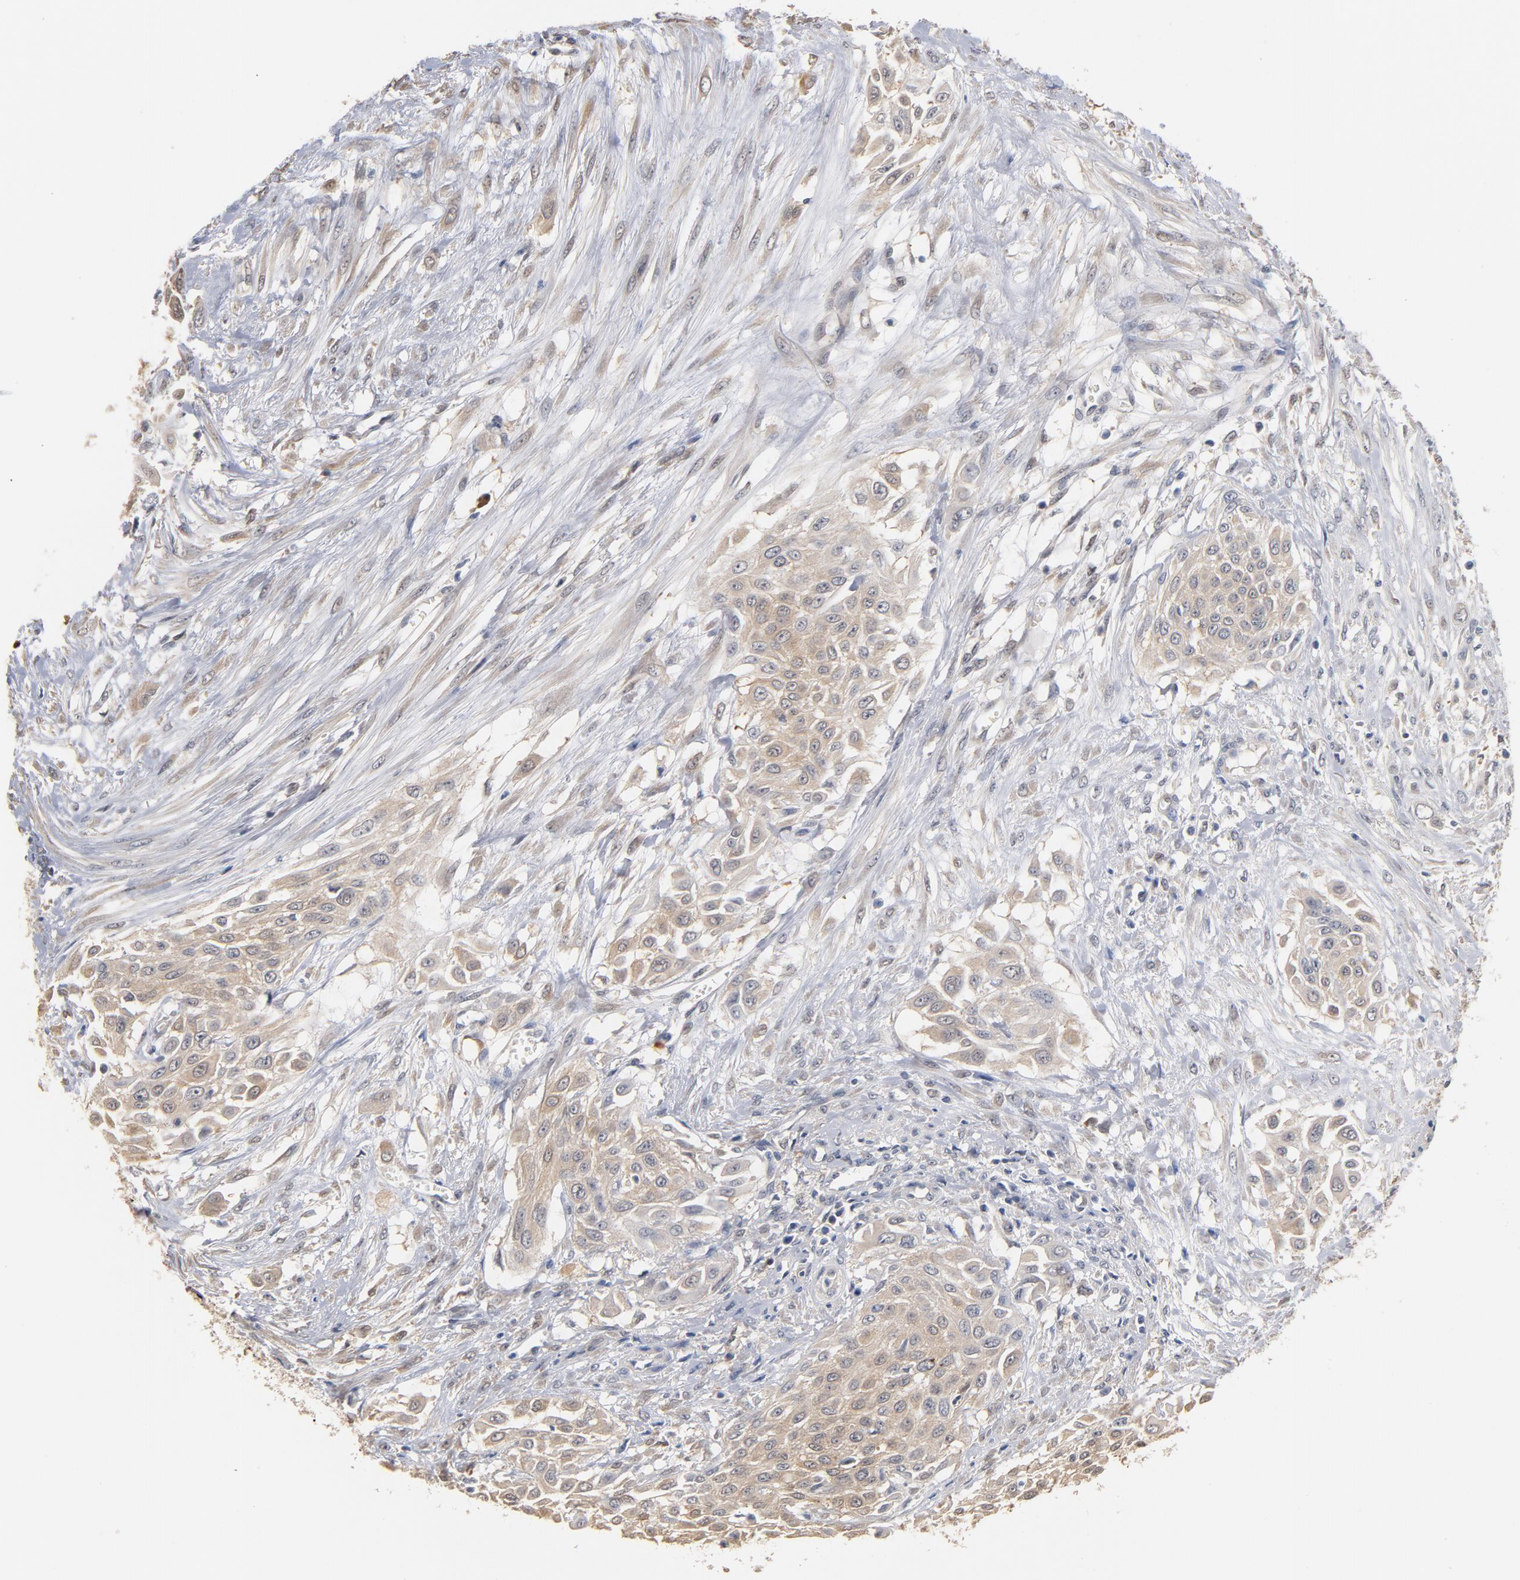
{"staining": {"intensity": "weak", "quantity": "25%-75%", "location": "cytoplasmic/membranous"}, "tissue": "urothelial cancer", "cell_type": "Tumor cells", "image_type": "cancer", "snomed": [{"axis": "morphology", "description": "Urothelial carcinoma, High grade"}, {"axis": "topography", "description": "Urinary bladder"}], "caption": "The photomicrograph displays immunohistochemical staining of high-grade urothelial carcinoma. There is weak cytoplasmic/membranous staining is appreciated in about 25%-75% of tumor cells.", "gene": "MIF", "patient": {"sex": "male", "age": 57}}